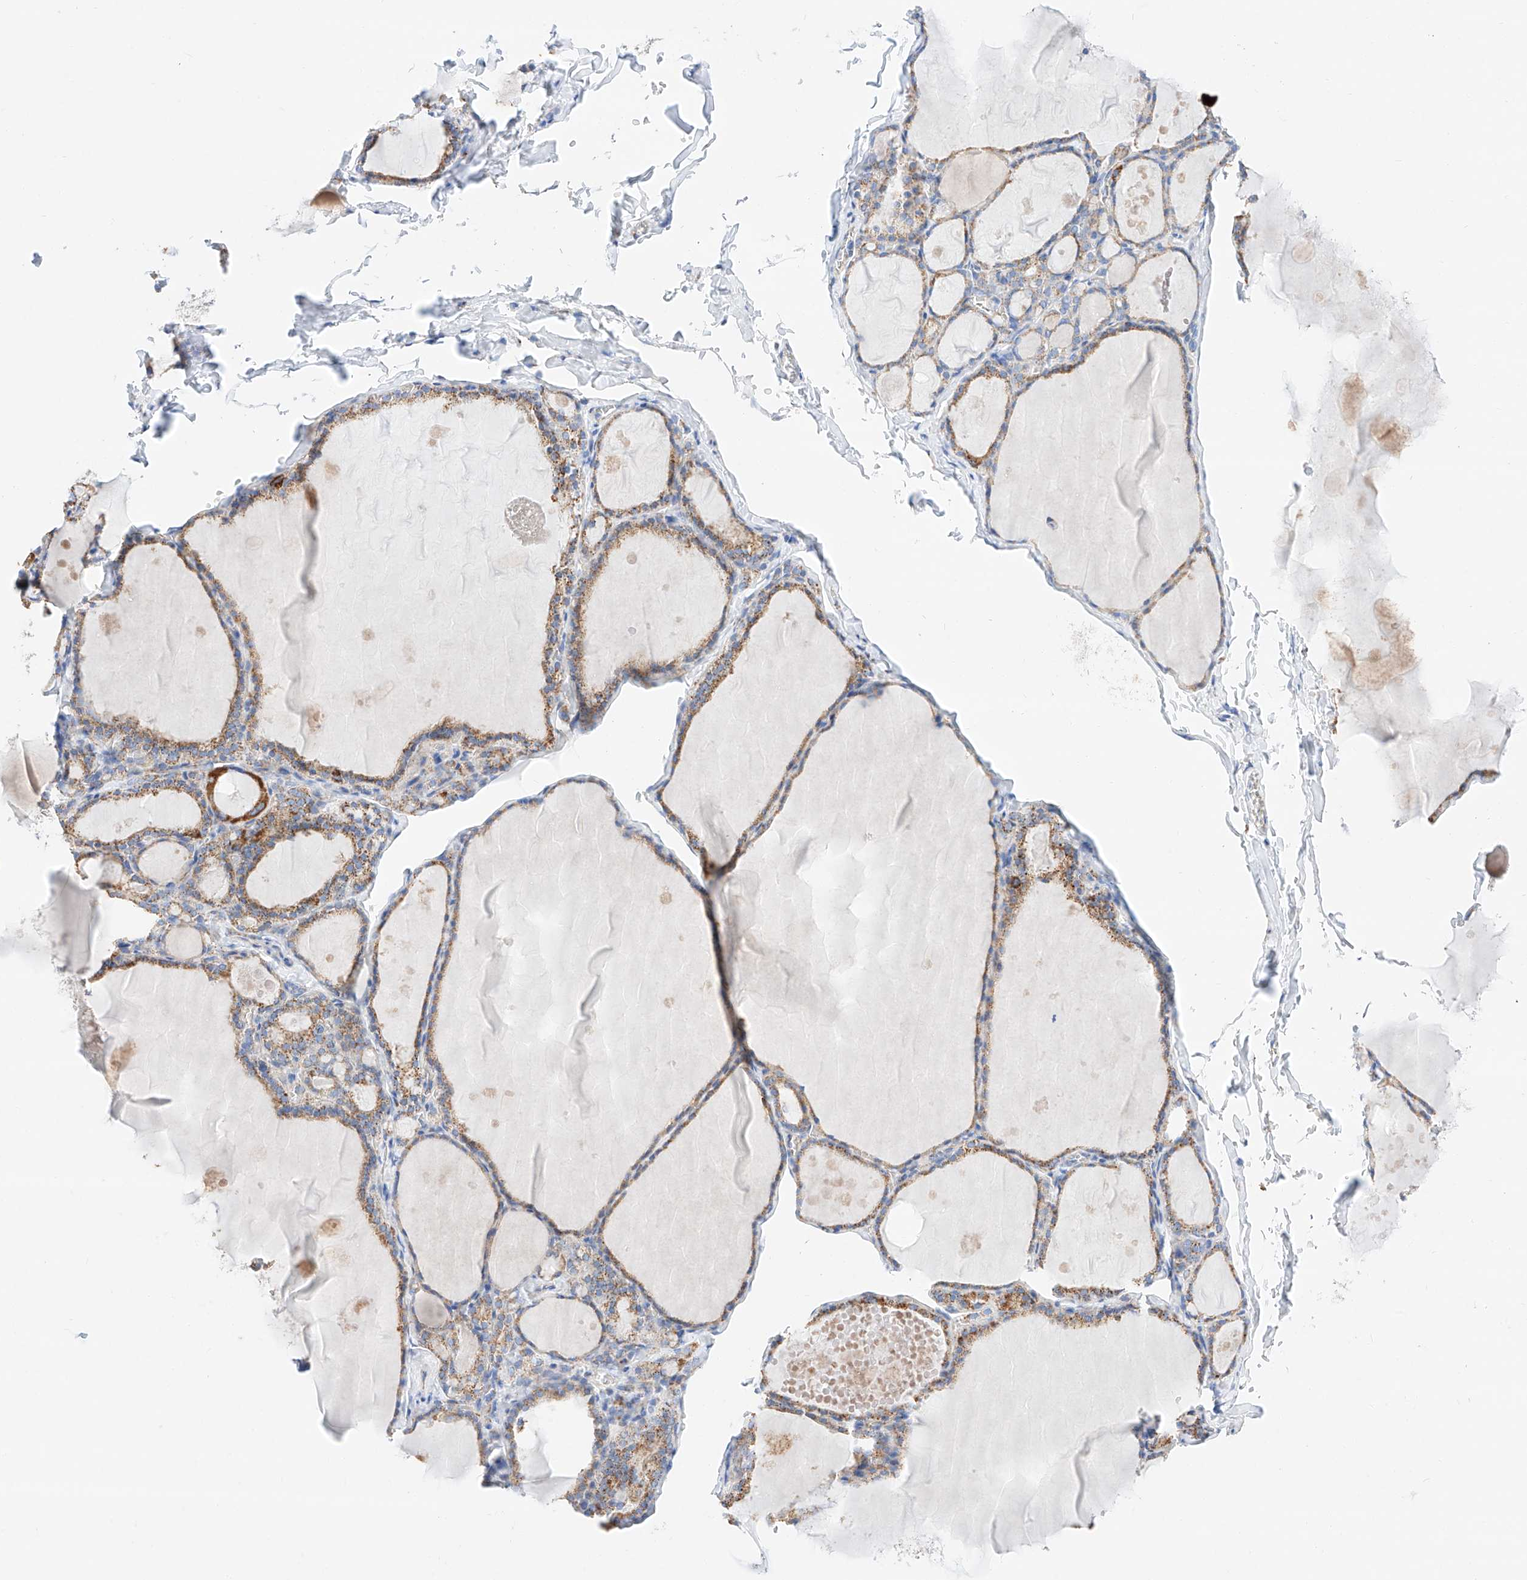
{"staining": {"intensity": "moderate", "quantity": ">75%", "location": "cytoplasmic/membranous"}, "tissue": "thyroid gland", "cell_type": "Glandular cells", "image_type": "normal", "snomed": [{"axis": "morphology", "description": "Normal tissue, NOS"}, {"axis": "topography", "description": "Thyroid gland"}], "caption": "Protein expression analysis of normal human thyroid gland reveals moderate cytoplasmic/membranous staining in about >75% of glandular cells. The staining was performed using DAB to visualize the protein expression in brown, while the nuclei were stained in blue with hematoxylin (Magnification: 20x).", "gene": "C6orf62", "patient": {"sex": "male", "age": 56}}